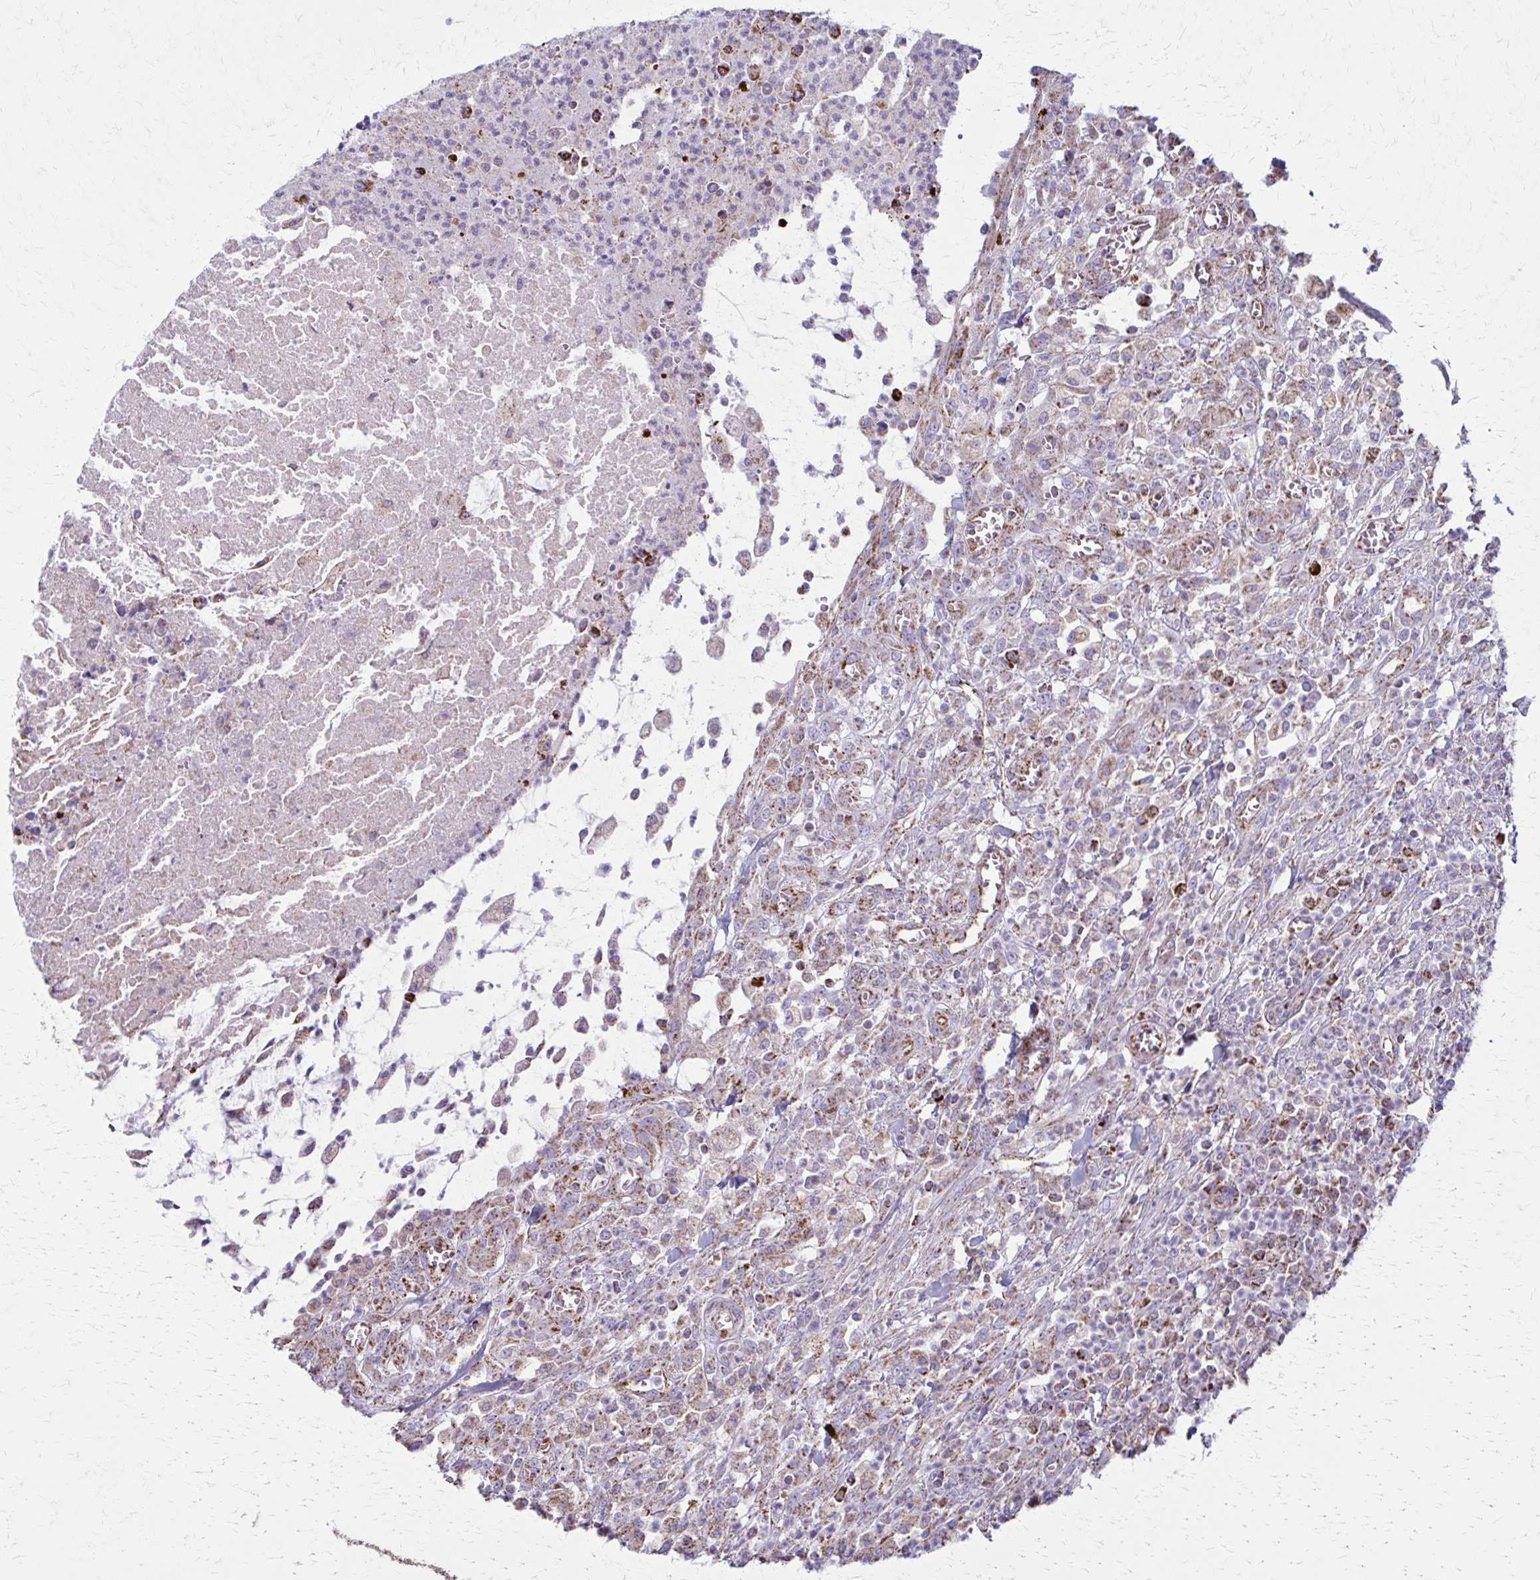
{"staining": {"intensity": "moderate", "quantity": ">75%", "location": "cytoplasmic/membranous"}, "tissue": "colorectal cancer", "cell_type": "Tumor cells", "image_type": "cancer", "snomed": [{"axis": "morphology", "description": "Adenocarcinoma, NOS"}, {"axis": "topography", "description": "Colon"}], "caption": "Protein staining exhibits moderate cytoplasmic/membranous expression in about >75% of tumor cells in colorectal cancer. (Brightfield microscopy of DAB IHC at high magnification).", "gene": "TVP23A", "patient": {"sex": "male", "age": 65}}